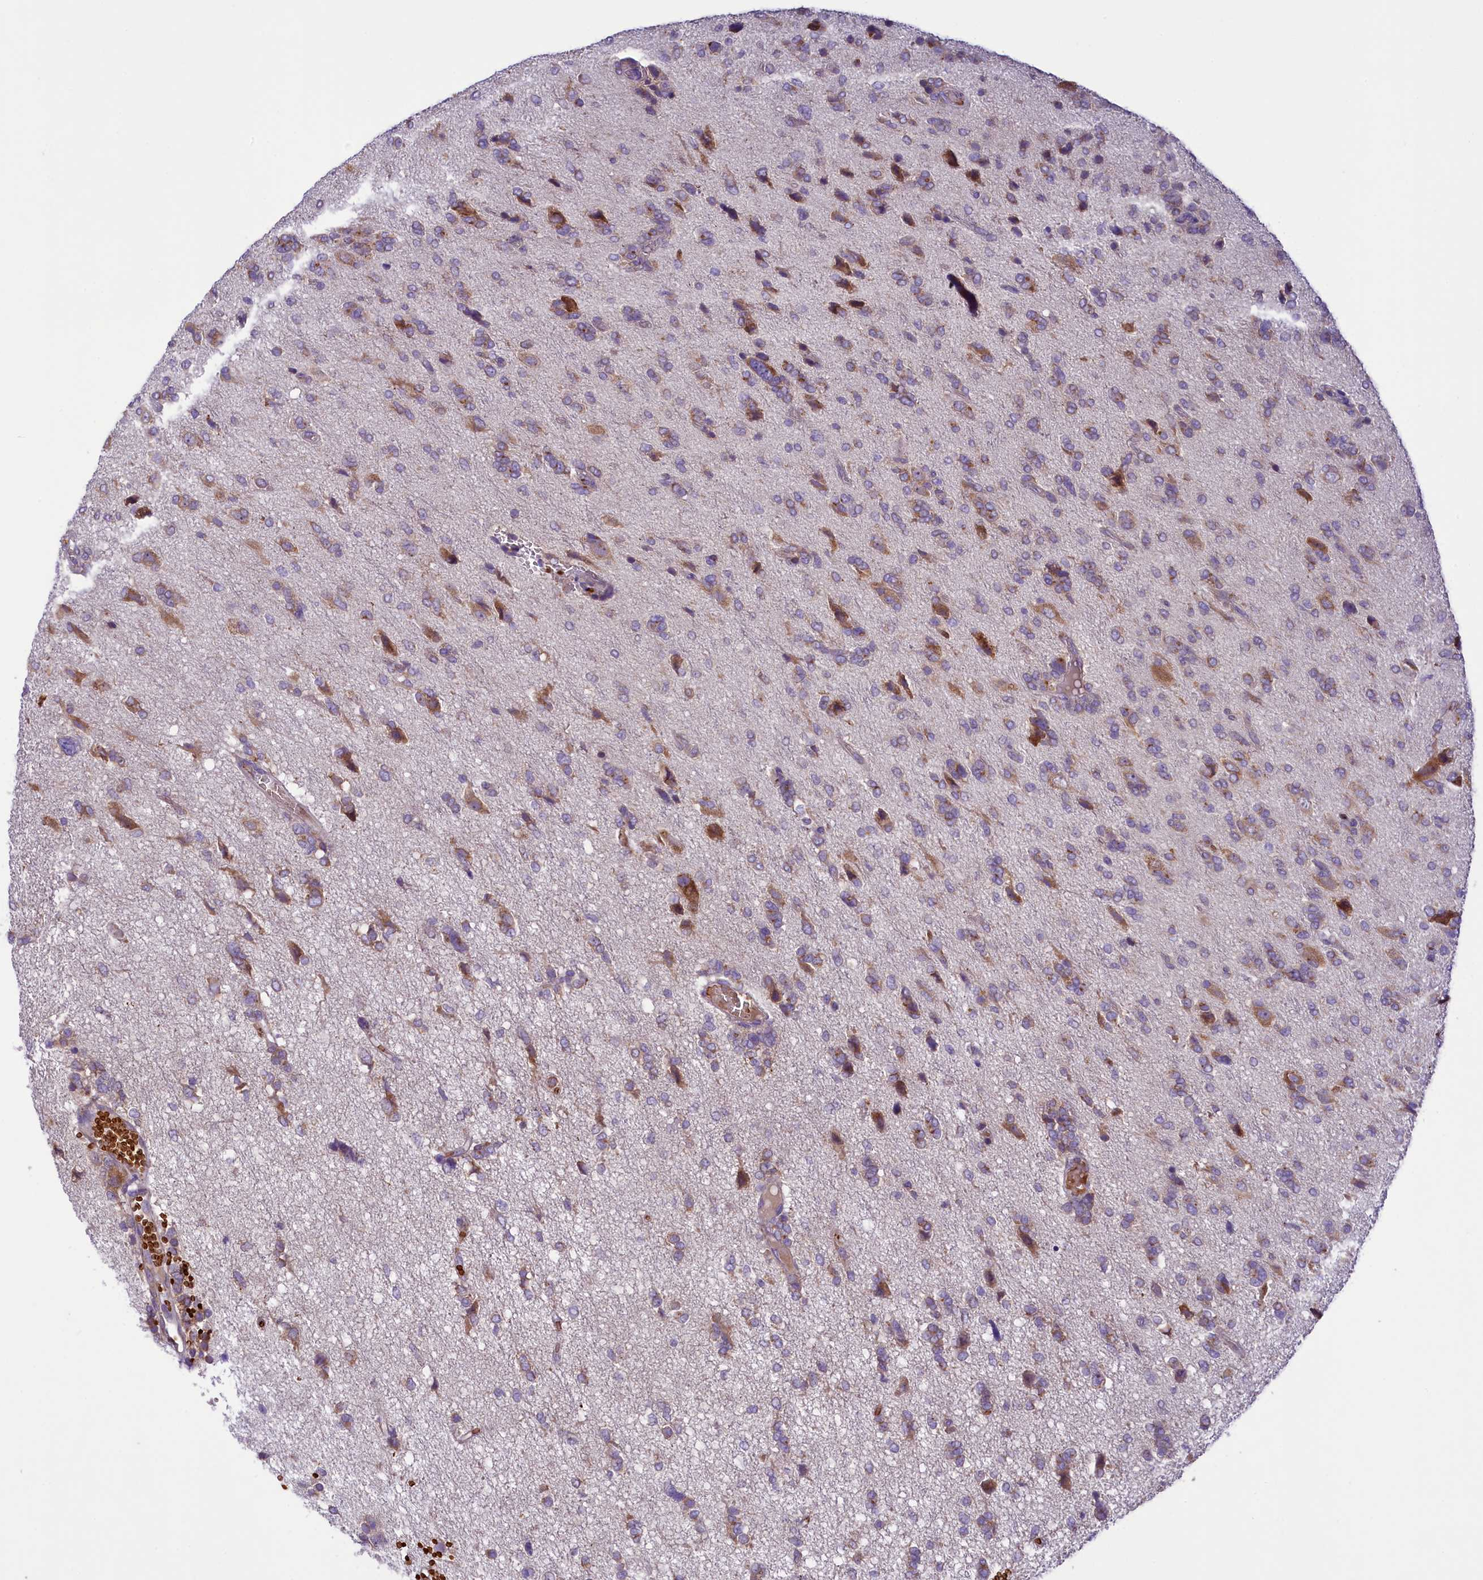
{"staining": {"intensity": "moderate", "quantity": "25%-75%", "location": "cytoplasmic/membranous"}, "tissue": "glioma", "cell_type": "Tumor cells", "image_type": "cancer", "snomed": [{"axis": "morphology", "description": "Glioma, malignant, High grade"}, {"axis": "topography", "description": "Brain"}], "caption": "This micrograph reveals malignant high-grade glioma stained with IHC to label a protein in brown. The cytoplasmic/membranous of tumor cells show moderate positivity for the protein. Nuclei are counter-stained blue.", "gene": "LARP4", "patient": {"sex": "female", "age": 59}}